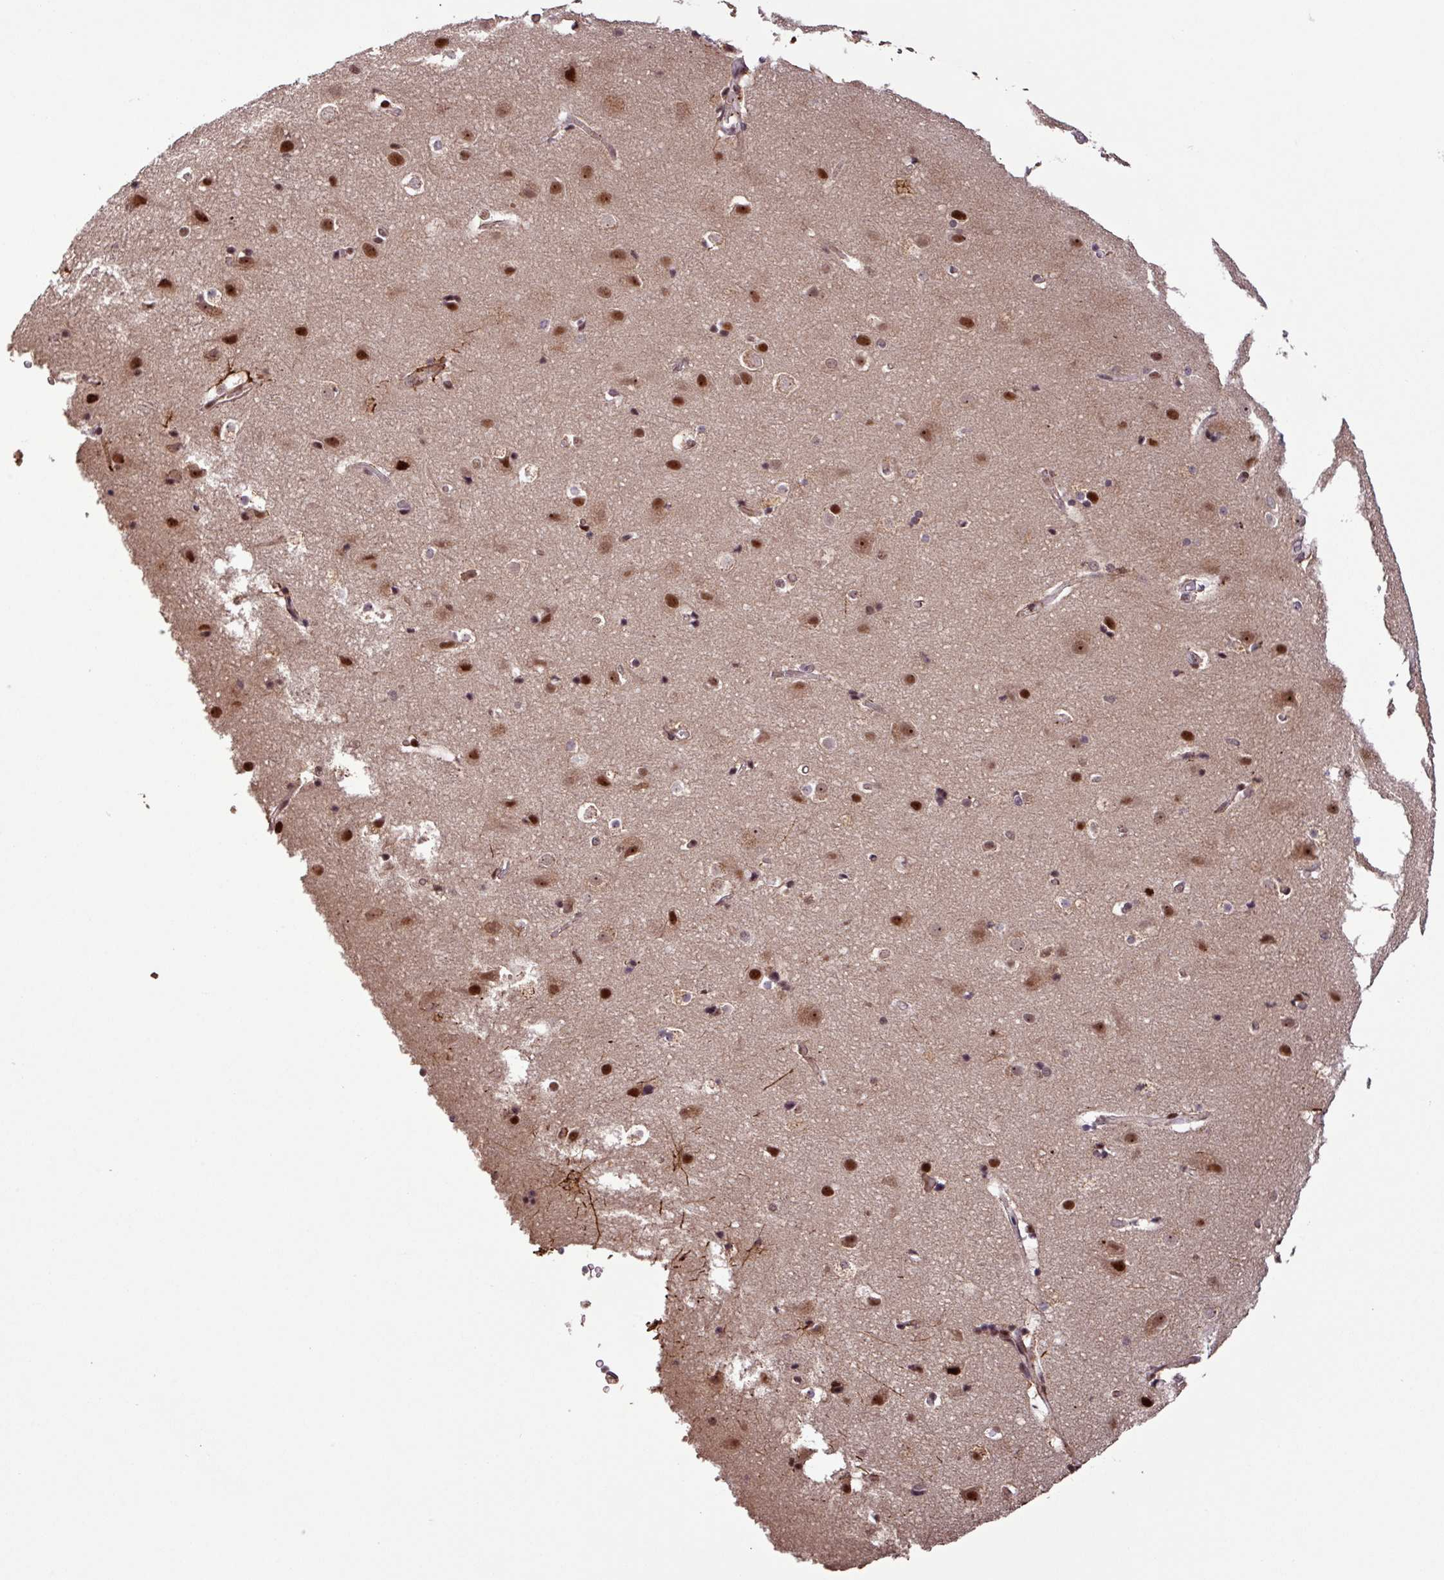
{"staining": {"intensity": "moderate", "quantity": "25%-75%", "location": "nuclear"}, "tissue": "cerebral cortex", "cell_type": "Endothelial cells", "image_type": "normal", "snomed": [{"axis": "morphology", "description": "Normal tissue, NOS"}, {"axis": "topography", "description": "Cerebral cortex"}], "caption": "A medium amount of moderate nuclear expression is present in approximately 25%-75% of endothelial cells in unremarkable cerebral cortex.", "gene": "SLC22A24", "patient": {"sex": "male", "age": 54}}